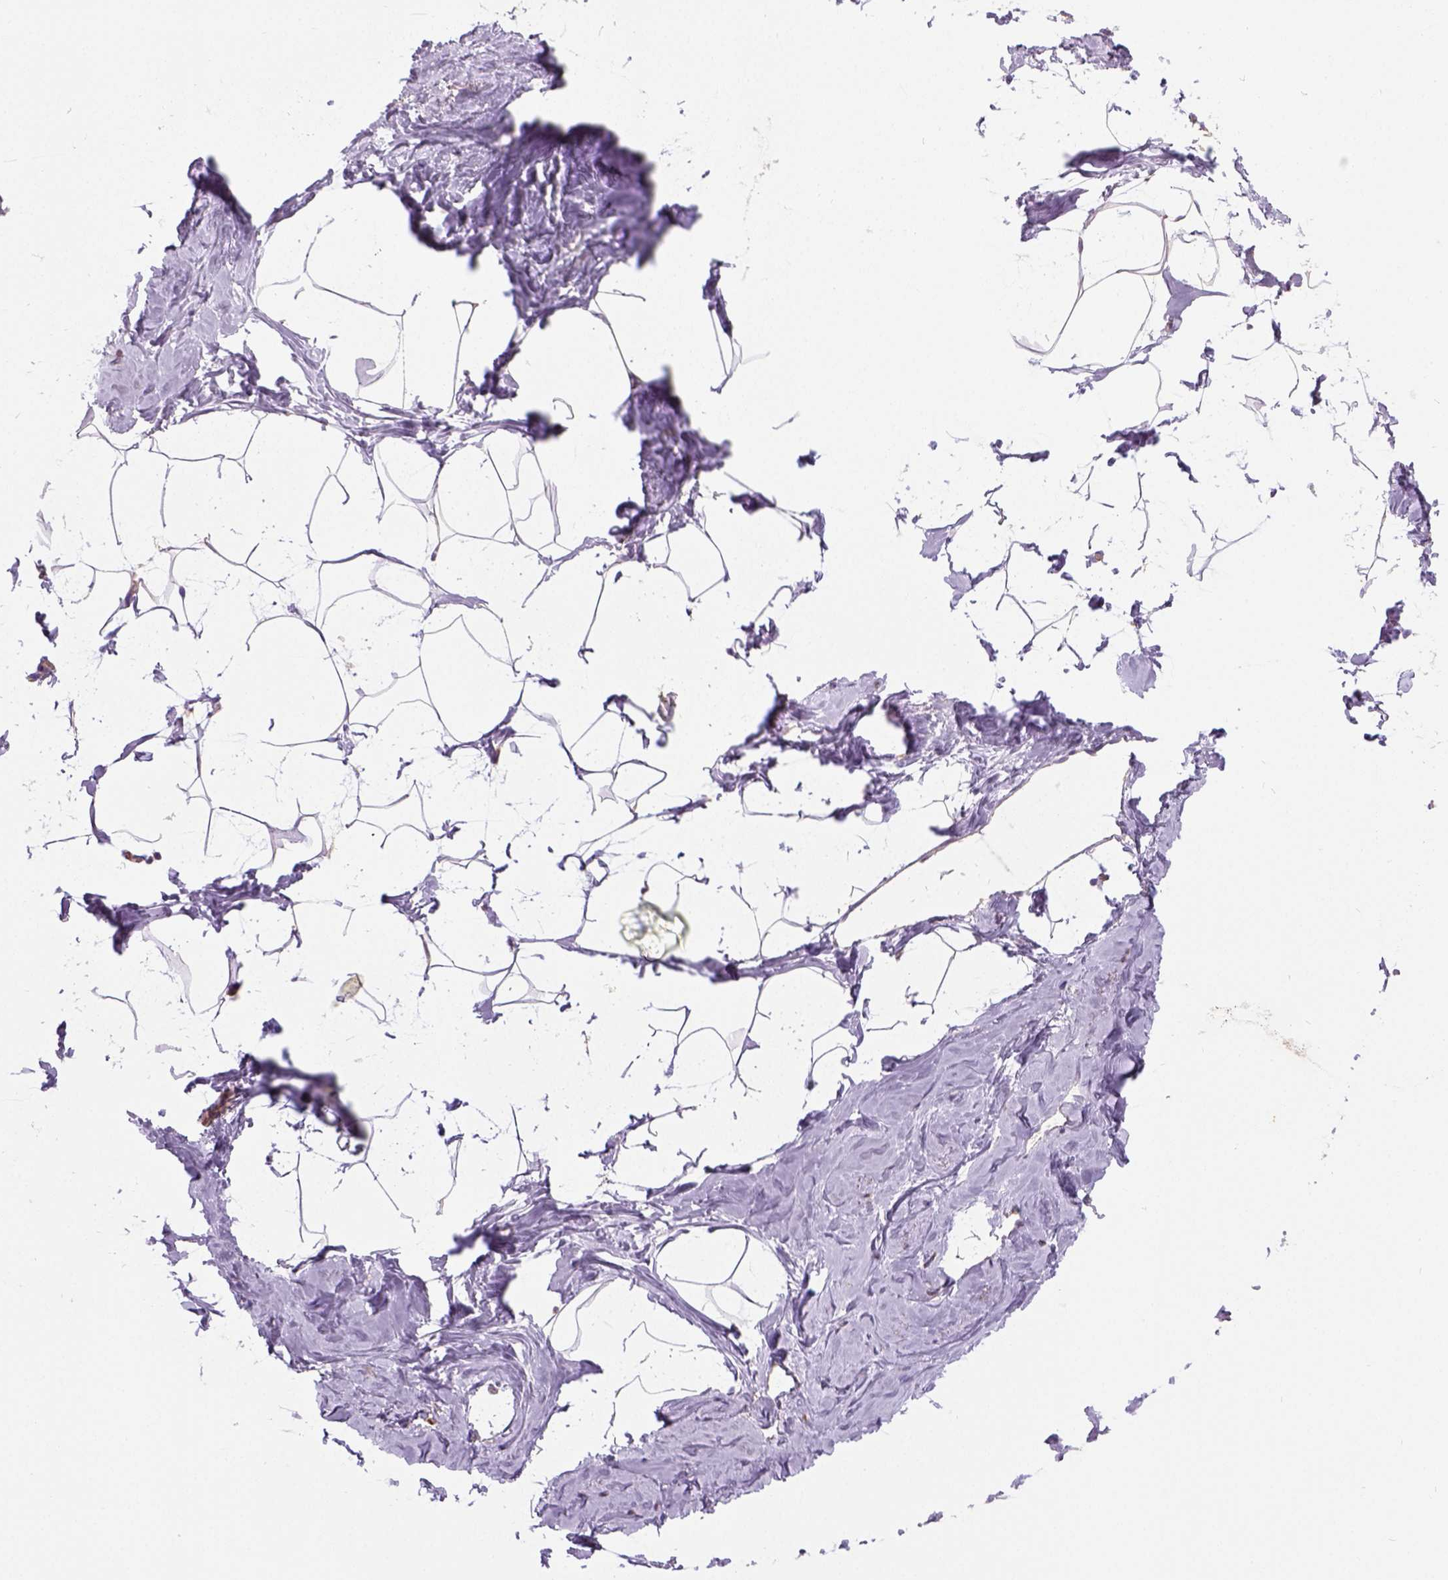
{"staining": {"intensity": "negative", "quantity": "none", "location": "none"}, "tissue": "breast", "cell_type": "Adipocytes", "image_type": "normal", "snomed": [{"axis": "morphology", "description": "Normal tissue, NOS"}, {"axis": "topography", "description": "Breast"}], "caption": "This histopathology image is of normal breast stained with IHC to label a protein in brown with the nuclei are counter-stained blue. There is no expression in adipocytes. (Stains: DAB (3,3'-diaminobenzidine) immunohistochemistry with hematoxylin counter stain, Microscopy: brightfield microscopy at high magnification).", "gene": "CRACR2A", "patient": {"sex": "female", "age": 32}}